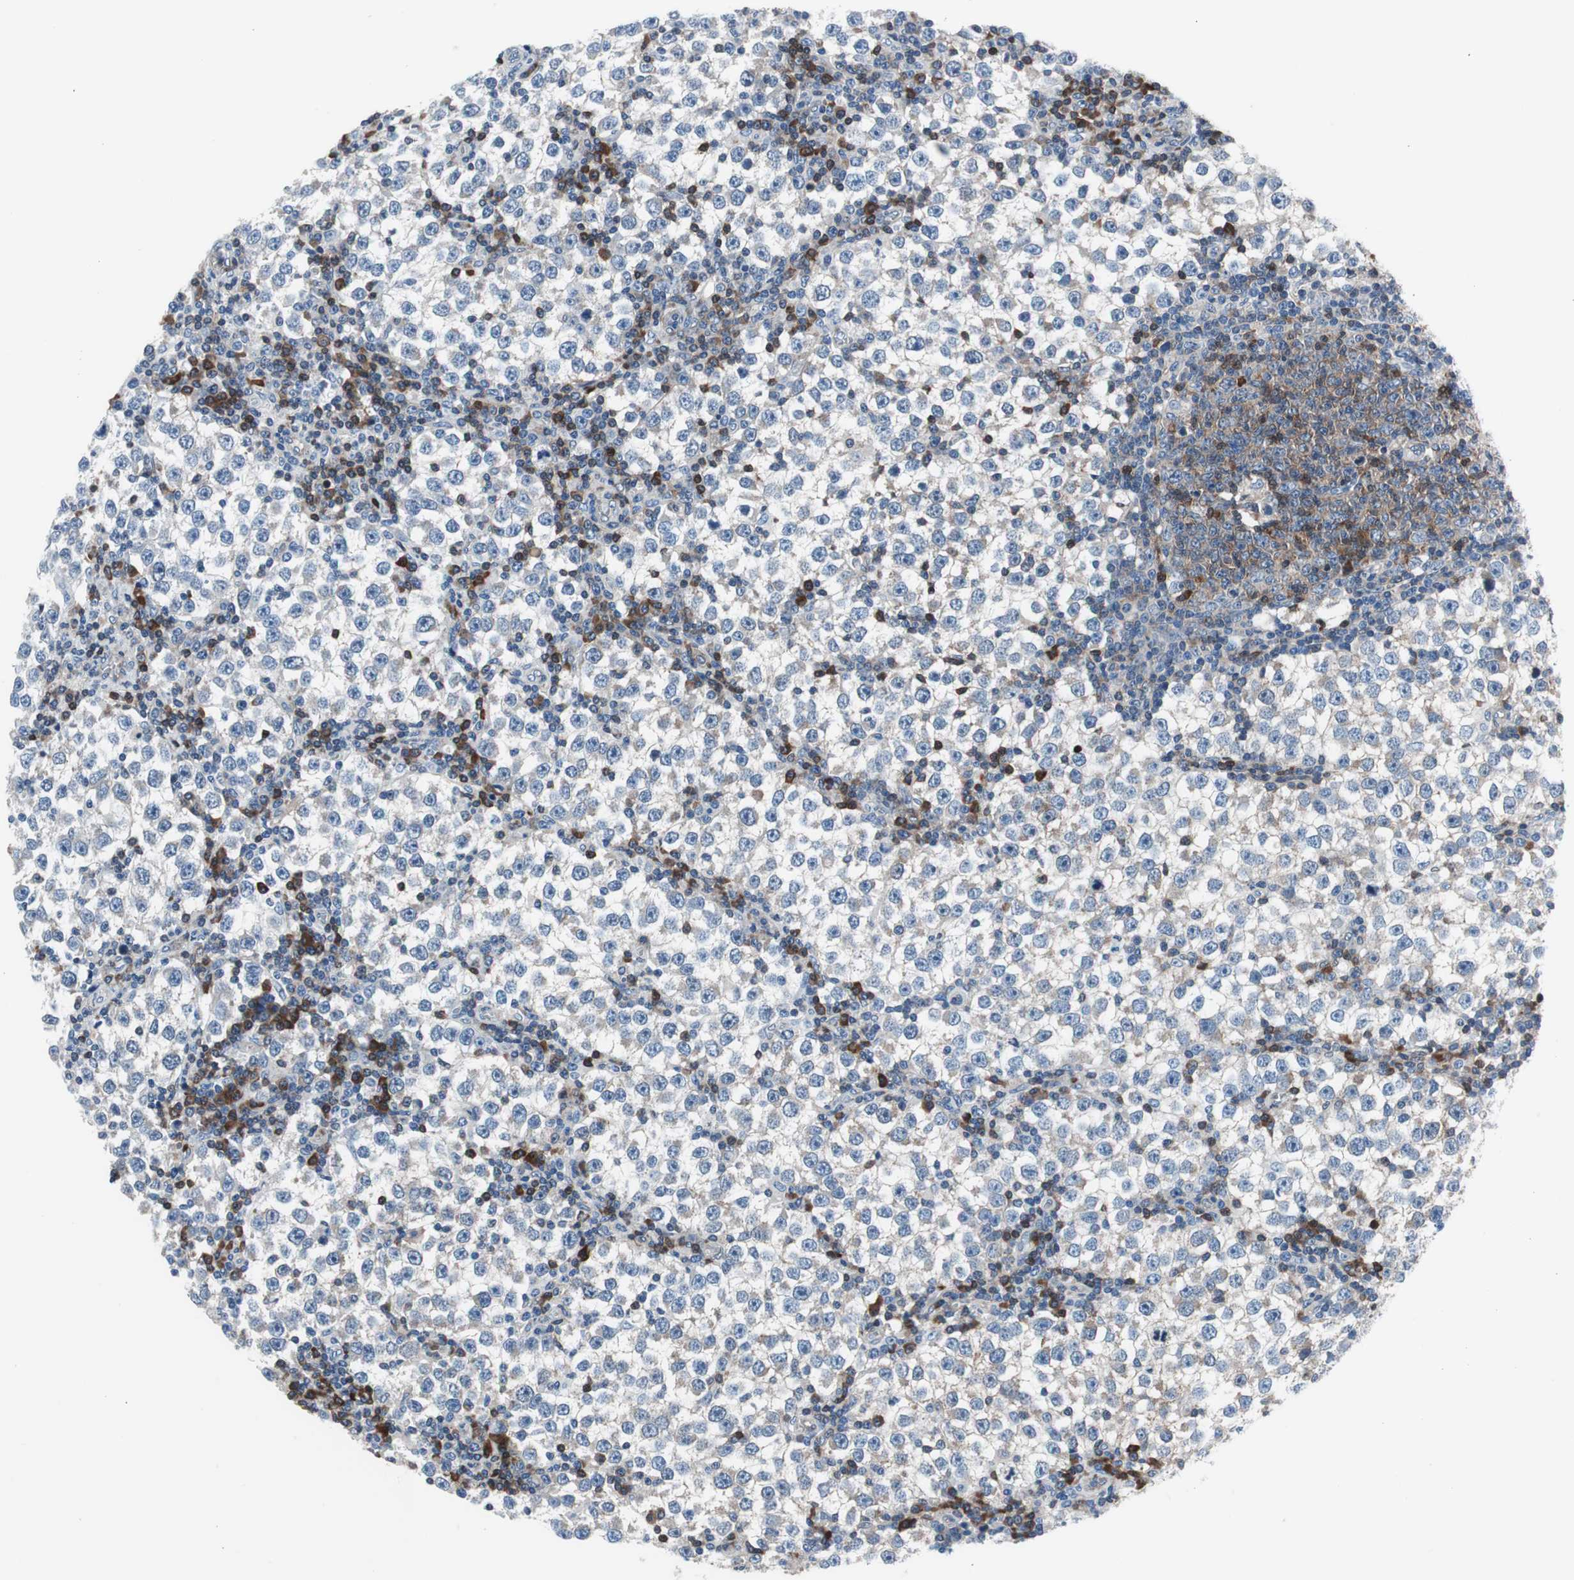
{"staining": {"intensity": "negative", "quantity": "none", "location": "none"}, "tissue": "testis cancer", "cell_type": "Tumor cells", "image_type": "cancer", "snomed": [{"axis": "morphology", "description": "Seminoma, NOS"}, {"axis": "topography", "description": "Testis"}], "caption": "The immunohistochemistry histopathology image has no significant staining in tumor cells of testis cancer tissue.", "gene": "PRDX2", "patient": {"sex": "male", "age": 65}}